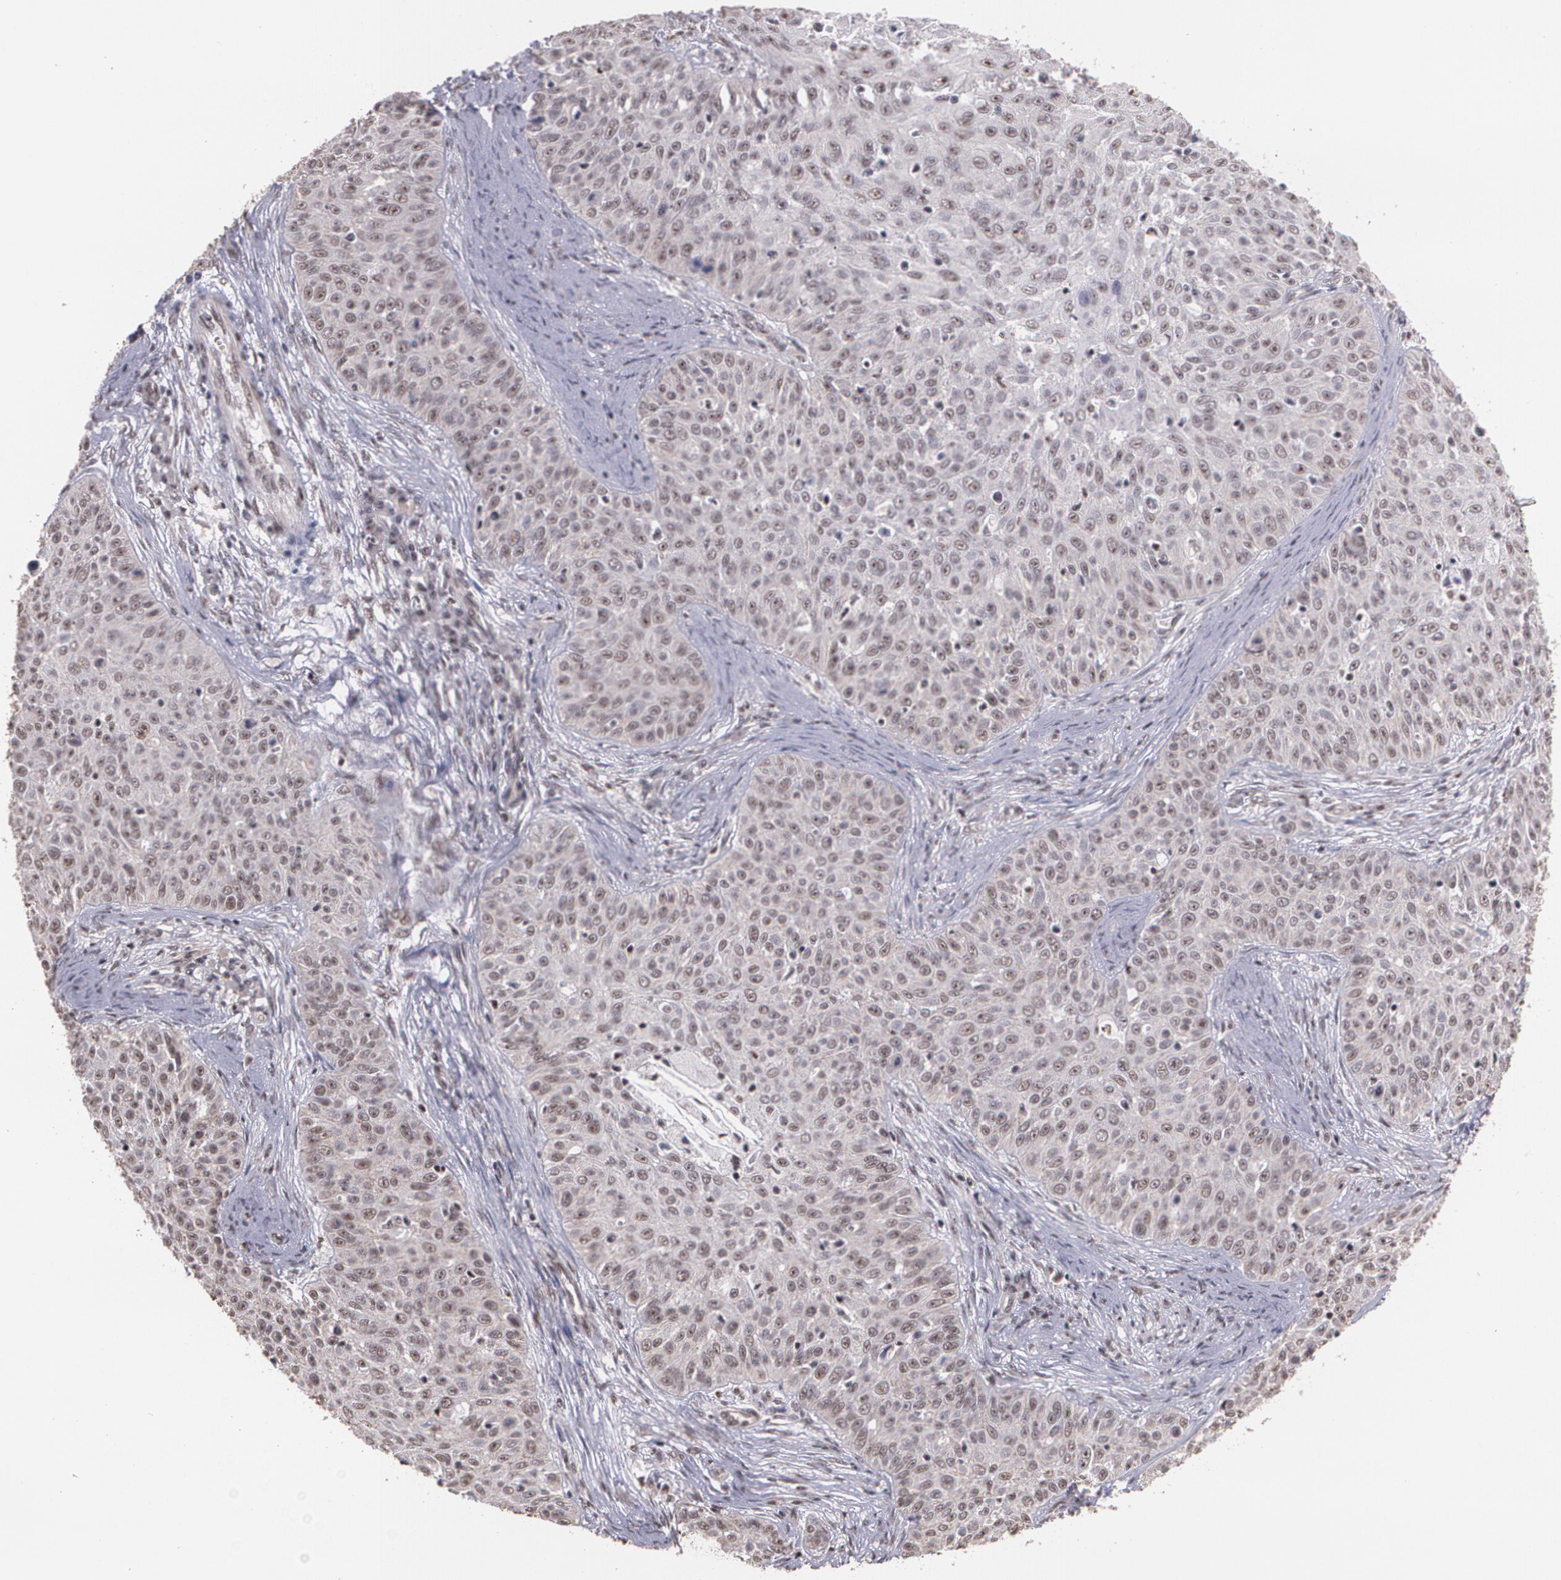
{"staining": {"intensity": "moderate", "quantity": ">75%", "location": "nuclear"}, "tissue": "skin cancer", "cell_type": "Tumor cells", "image_type": "cancer", "snomed": [{"axis": "morphology", "description": "Squamous cell carcinoma, NOS"}, {"axis": "topography", "description": "Skin"}], "caption": "Skin squamous cell carcinoma was stained to show a protein in brown. There is medium levels of moderate nuclear staining in about >75% of tumor cells. The staining was performed using DAB (3,3'-diaminobenzidine) to visualize the protein expression in brown, while the nuclei were stained in blue with hematoxylin (Magnification: 20x).", "gene": "C6orf15", "patient": {"sex": "male", "age": 82}}